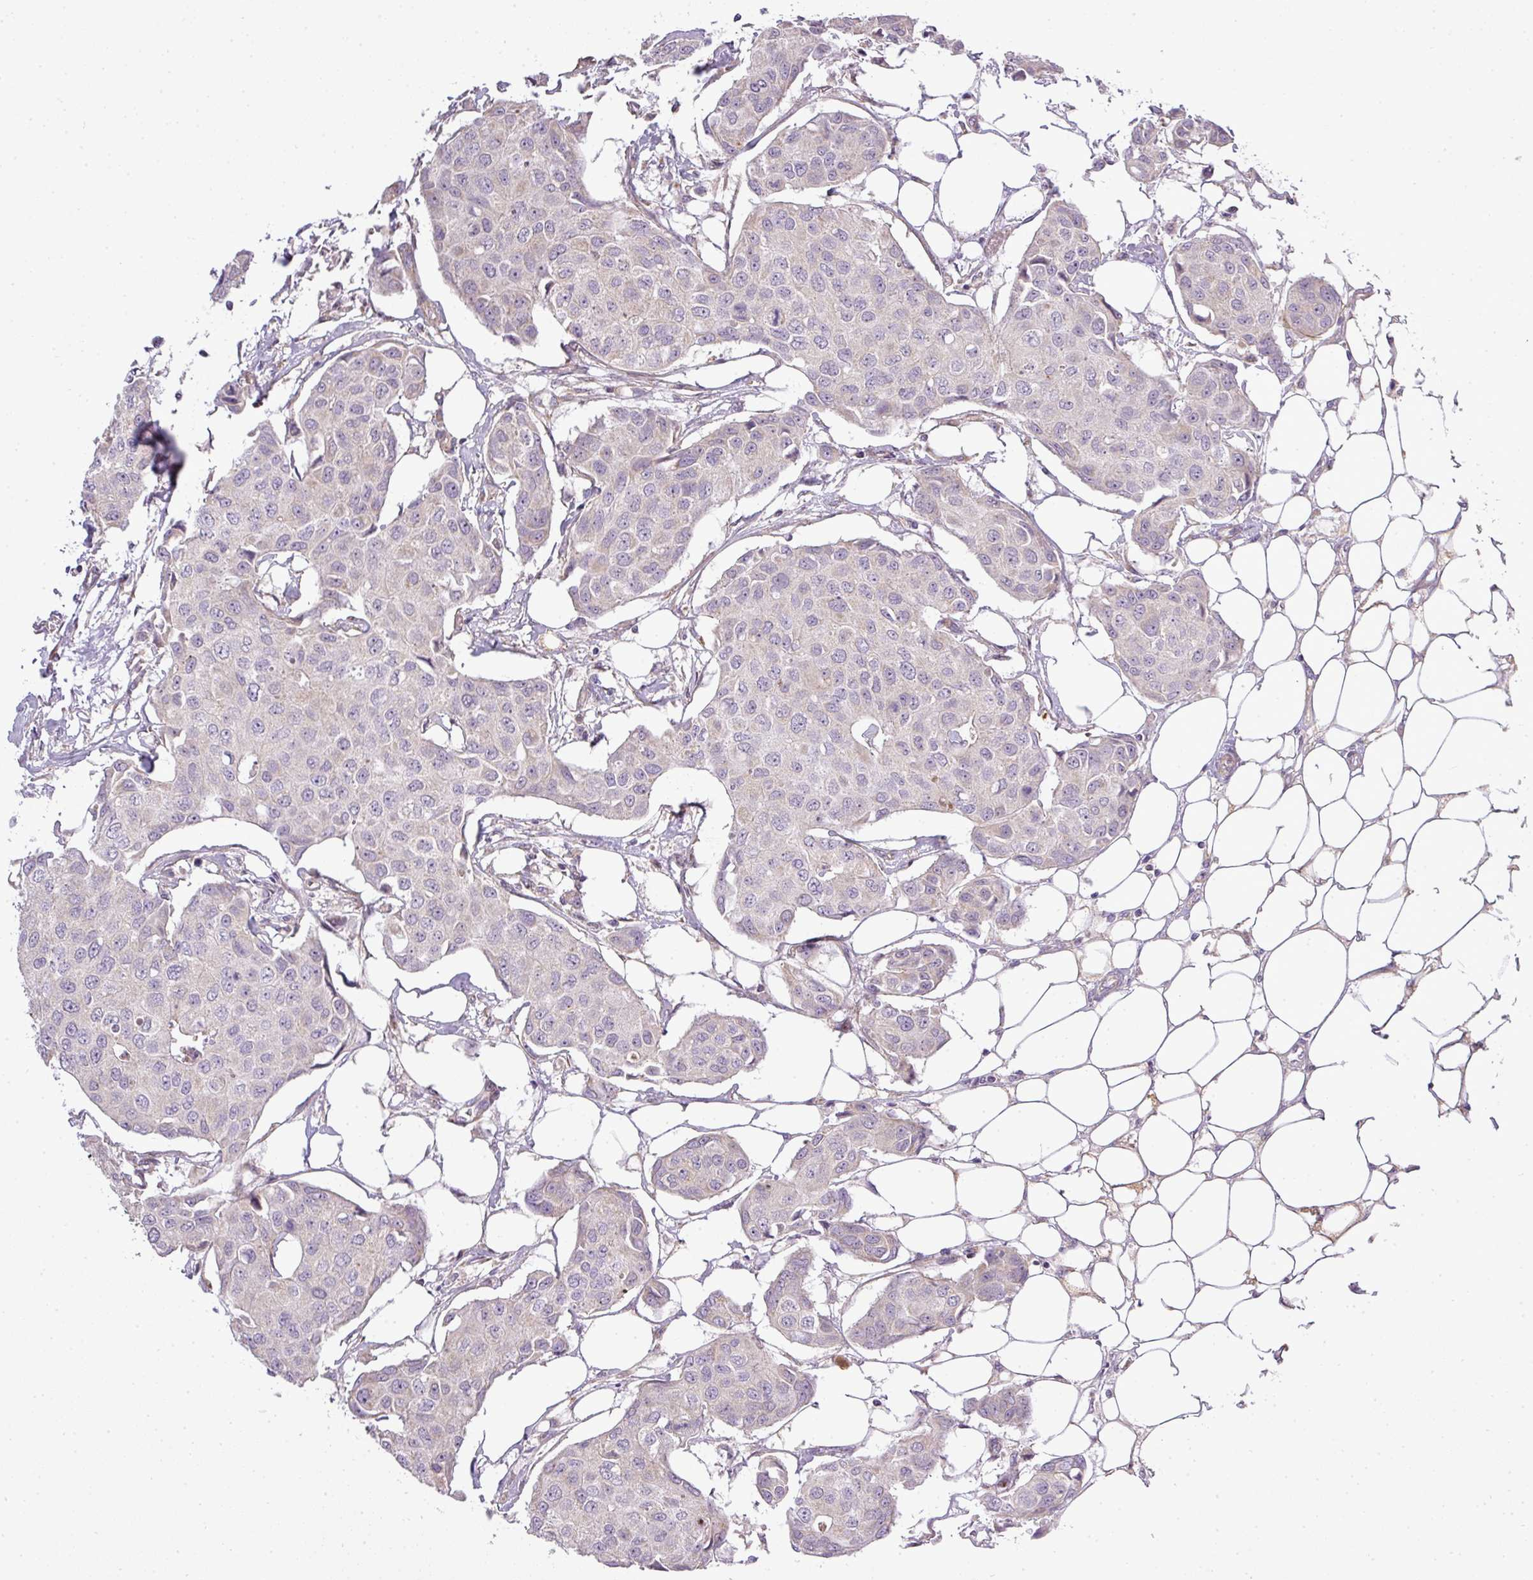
{"staining": {"intensity": "negative", "quantity": "none", "location": "none"}, "tissue": "breast cancer", "cell_type": "Tumor cells", "image_type": "cancer", "snomed": [{"axis": "morphology", "description": "Duct carcinoma"}, {"axis": "topography", "description": "Breast"}, {"axis": "topography", "description": "Lymph node"}], "caption": "The micrograph displays no significant expression in tumor cells of breast cancer (intraductal carcinoma).", "gene": "ZDHHC1", "patient": {"sex": "female", "age": 80}}